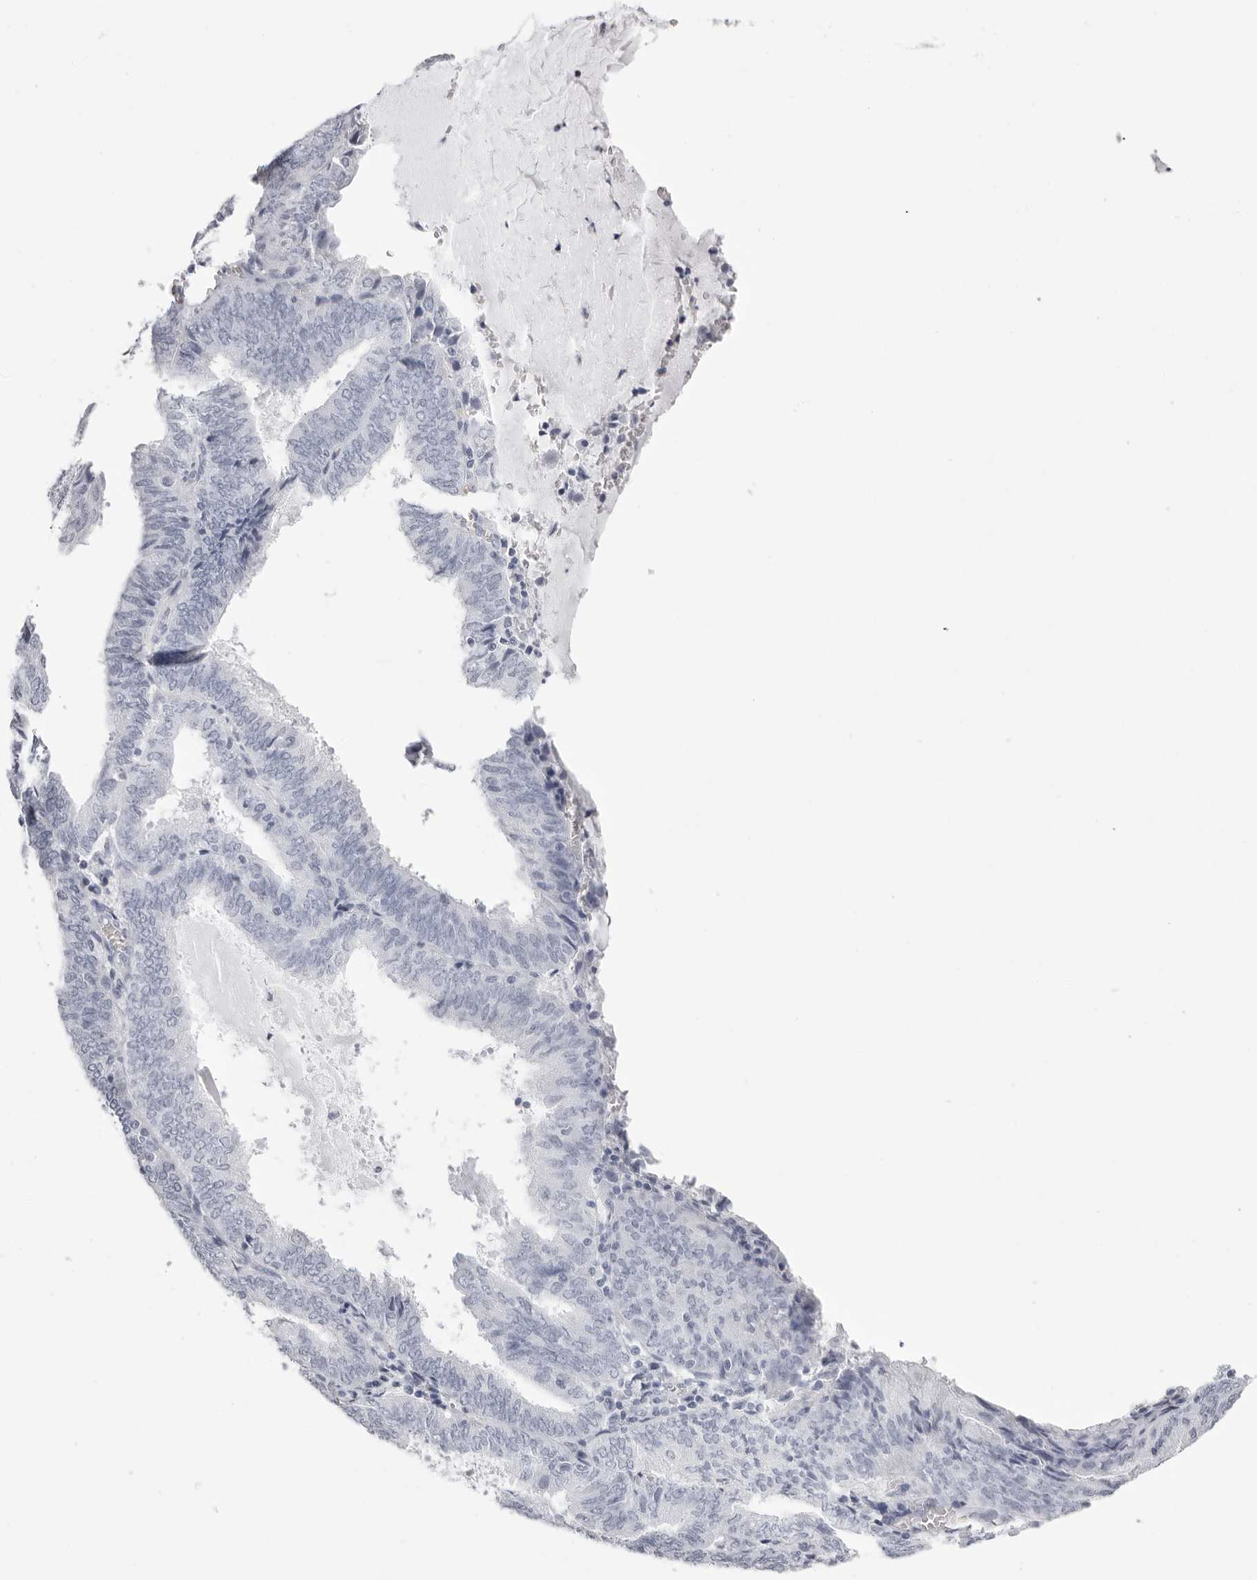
{"staining": {"intensity": "negative", "quantity": "none", "location": "none"}, "tissue": "endometrial cancer", "cell_type": "Tumor cells", "image_type": "cancer", "snomed": [{"axis": "morphology", "description": "Adenocarcinoma, NOS"}, {"axis": "topography", "description": "Endometrium"}], "caption": "Tumor cells are negative for brown protein staining in adenocarcinoma (endometrial). (Brightfield microscopy of DAB (3,3'-diaminobenzidine) immunohistochemistry (IHC) at high magnification).", "gene": "RHO", "patient": {"sex": "female", "age": 81}}